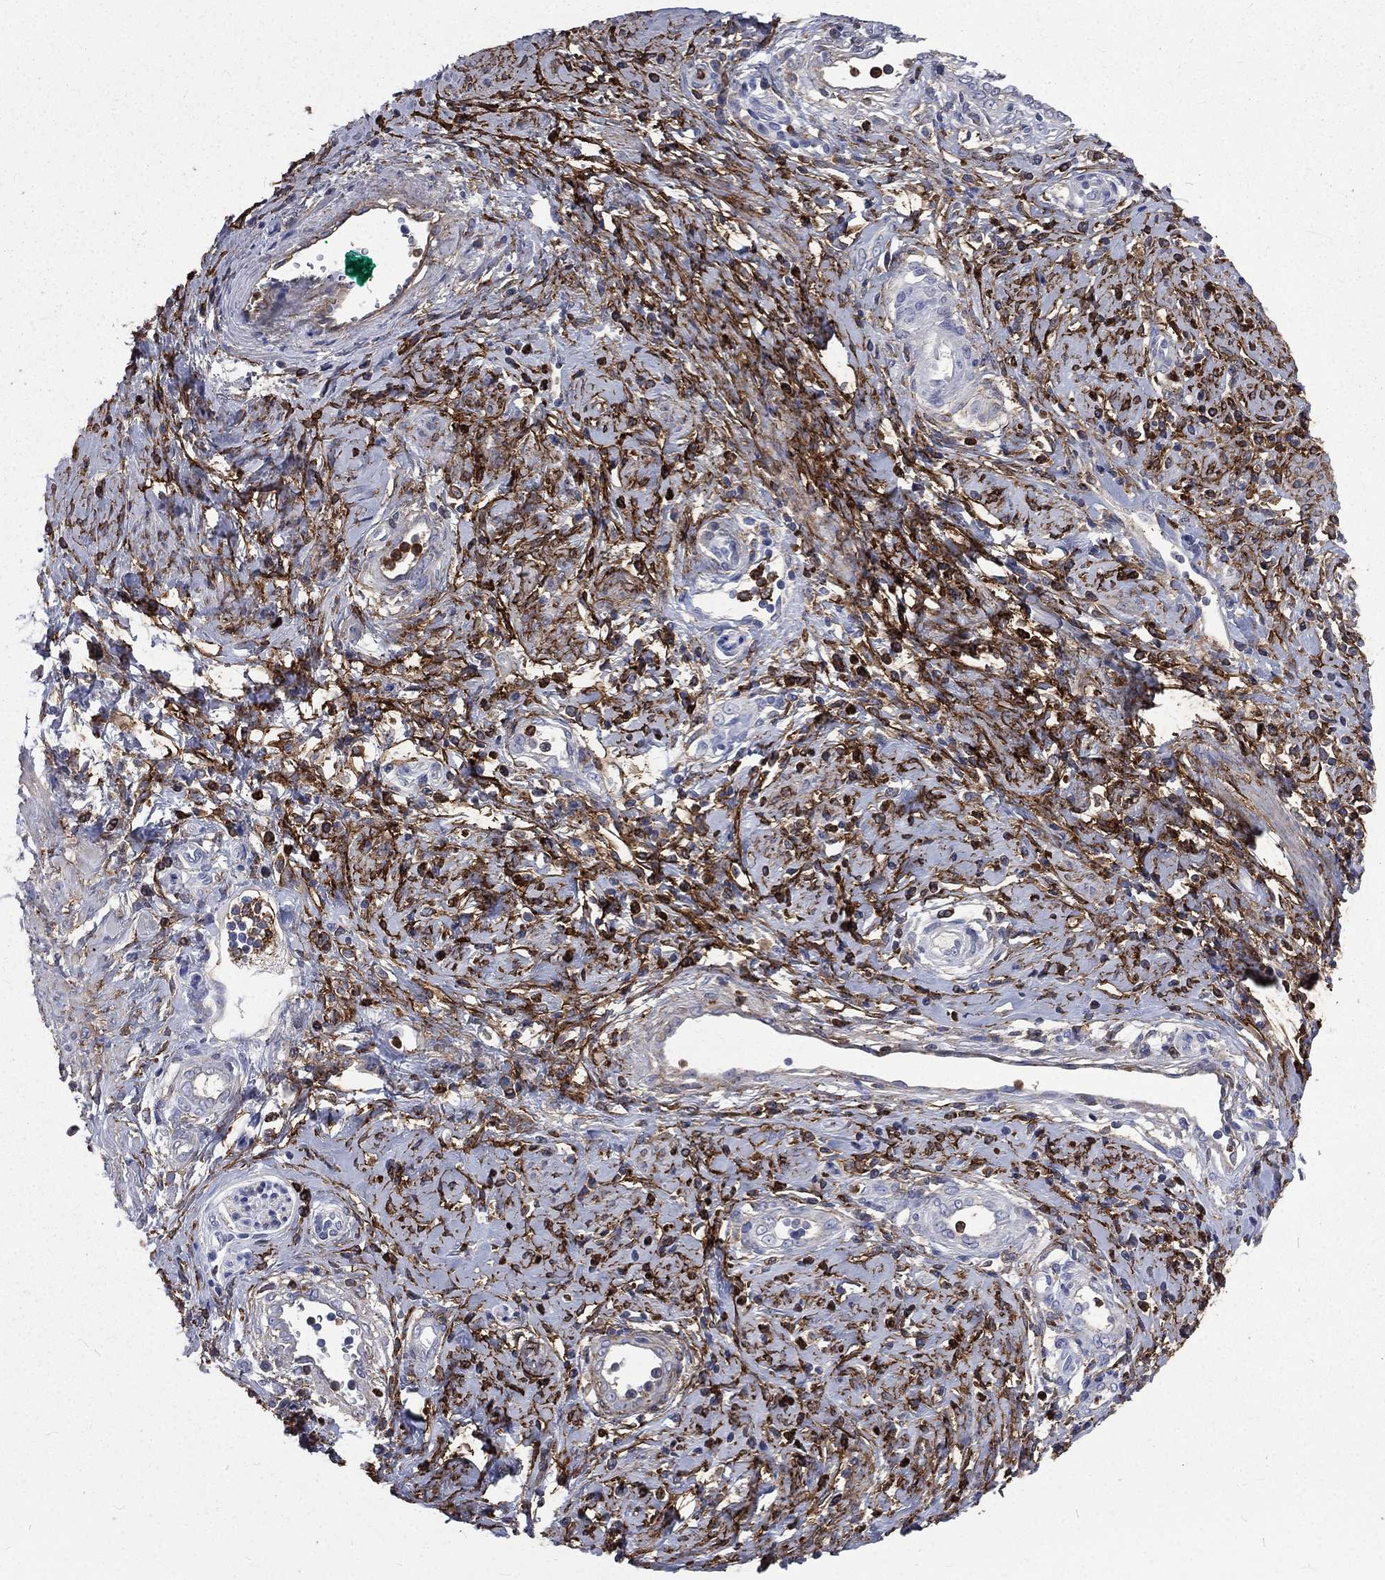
{"staining": {"intensity": "negative", "quantity": "none", "location": "none"}, "tissue": "cervical cancer", "cell_type": "Tumor cells", "image_type": "cancer", "snomed": [{"axis": "morphology", "description": "Squamous cell carcinoma, NOS"}, {"axis": "topography", "description": "Cervix"}], "caption": "Micrograph shows no significant protein staining in tumor cells of squamous cell carcinoma (cervical).", "gene": "BASP1", "patient": {"sex": "female", "age": 26}}